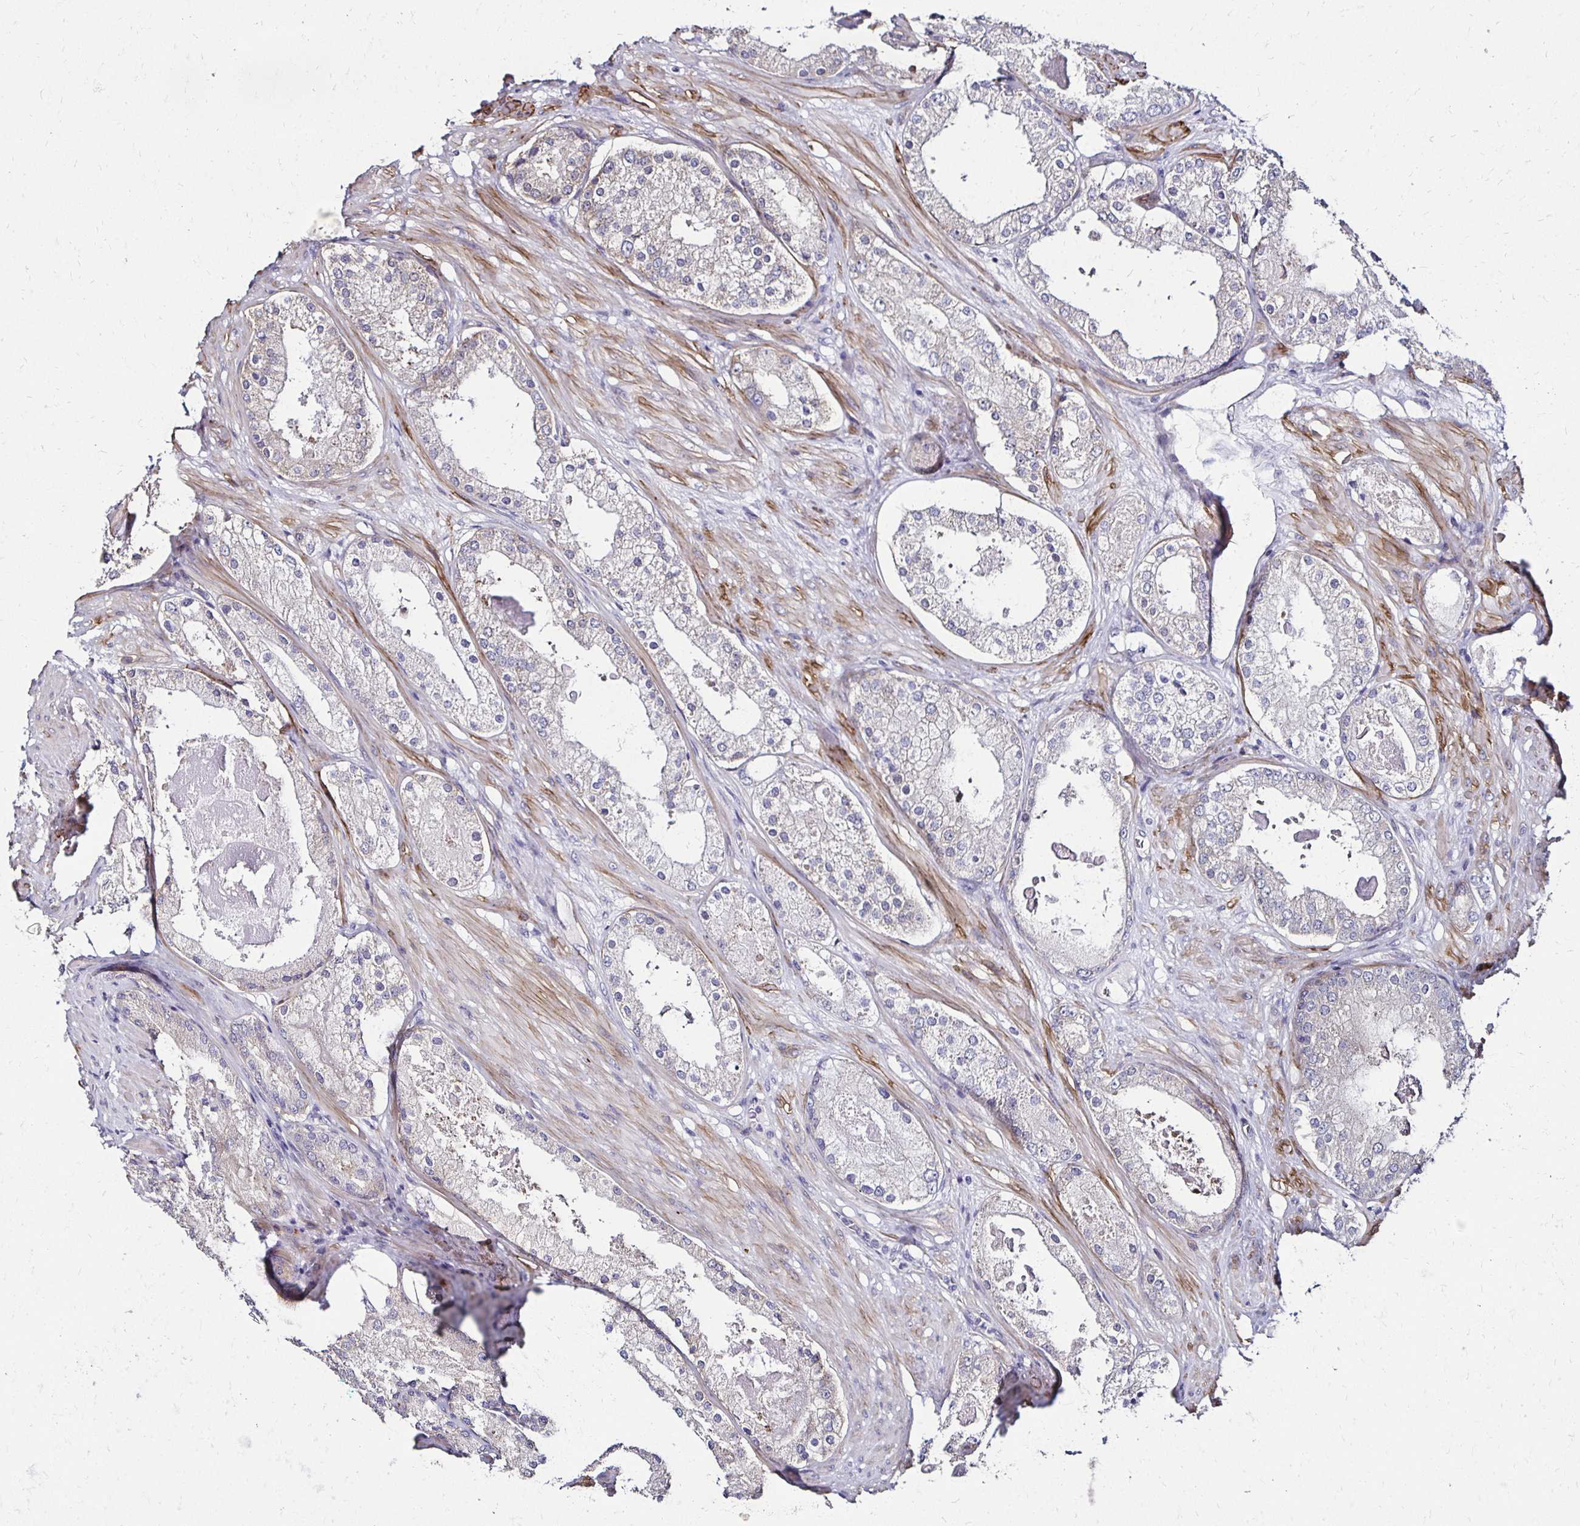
{"staining": {"intensity": "negative", "quantity": "none", "location": "none"}, "tissue": "prostate cancer", "cell_type": "Tumor cells", "image_type": "cancer", "snomed": [{"axis": "morphology", "description": "Adenocarcinoma, Low grade"}, {"axis": "topography", "description": "Prostate"}], "caption": "Tumor cells show no significant protein positivity in low-grade adenocarcinoma (prostate).", "gene": "ITGB1", "patient": {"sex": "male", "age": 68}}